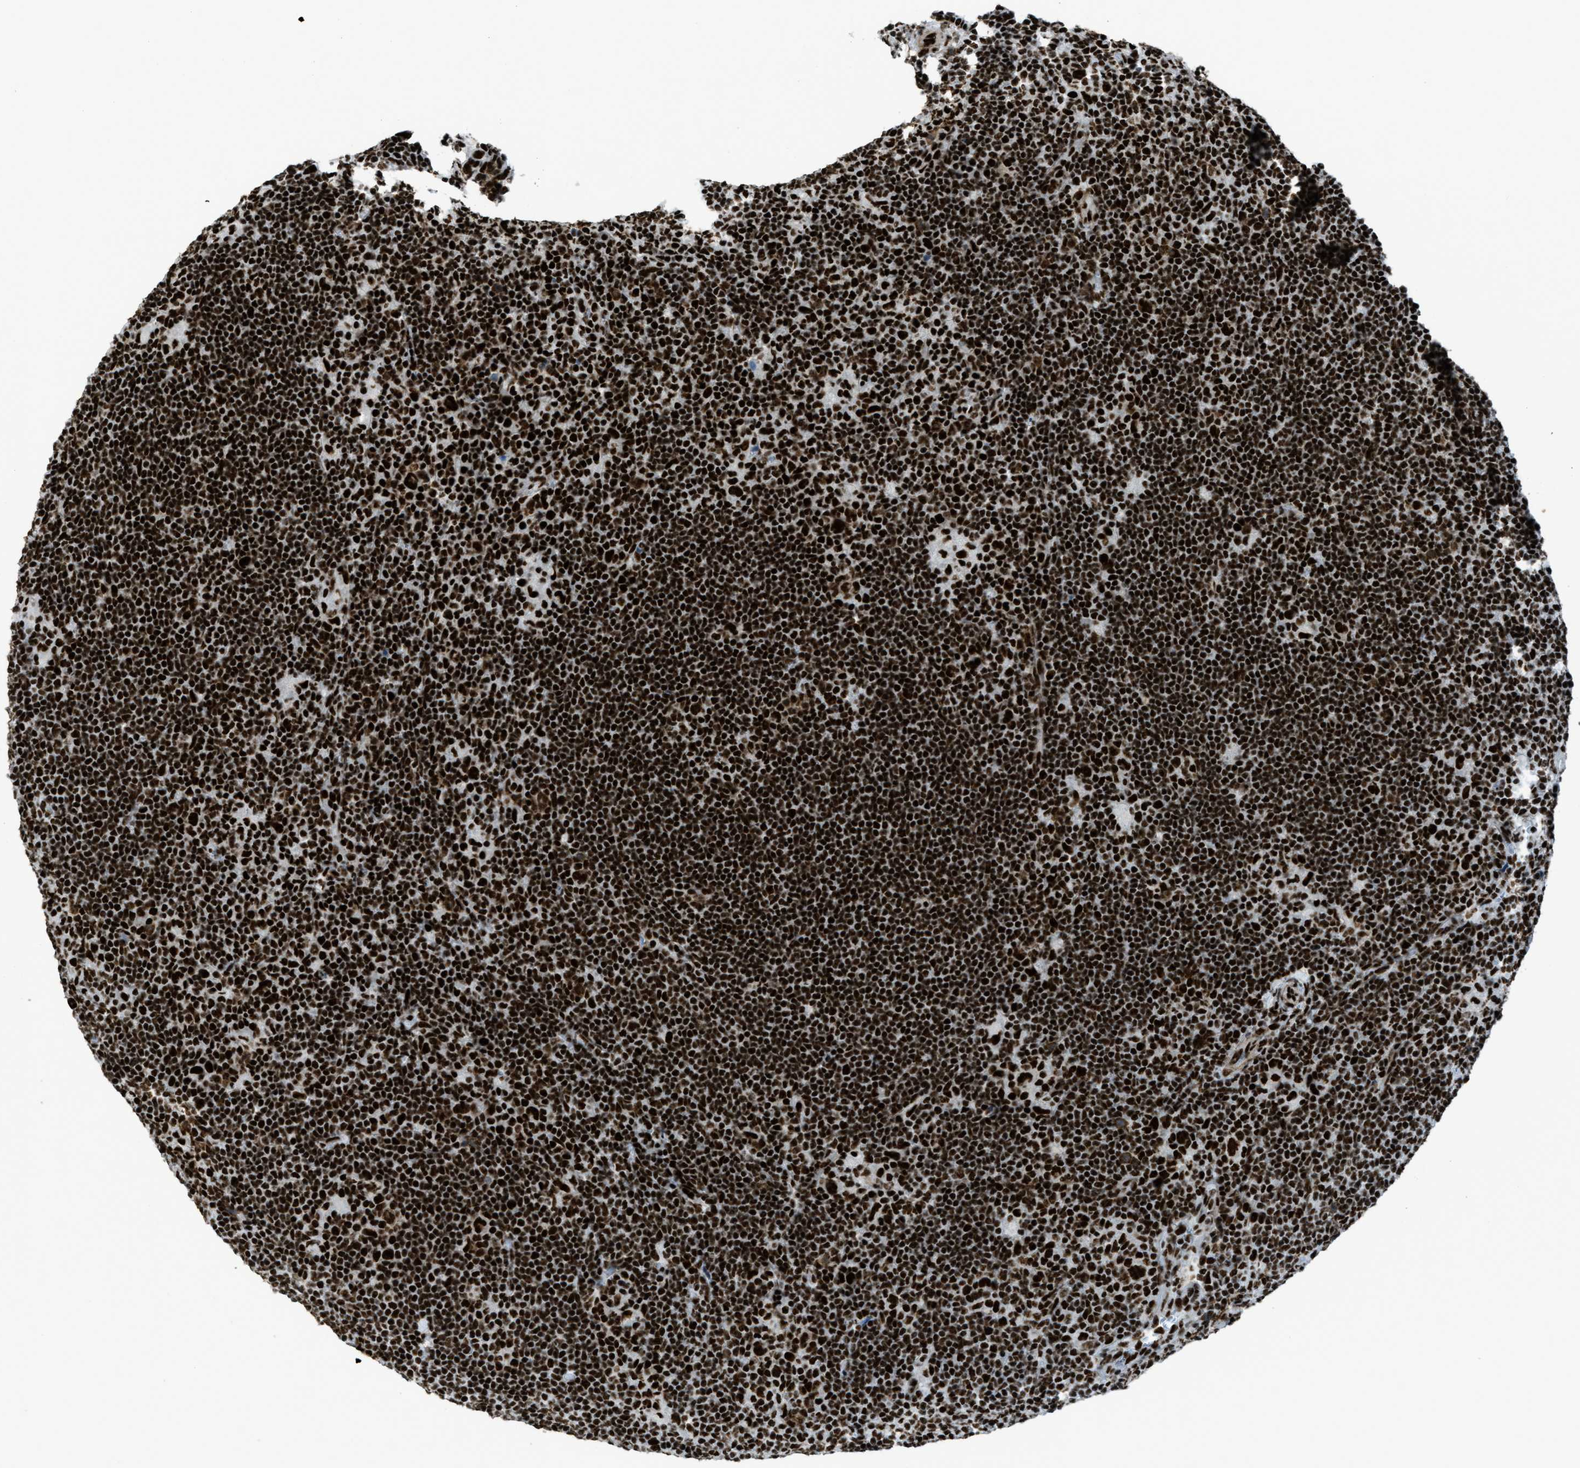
{"staining": {"intensity": "strong", "quantity": ">75%", "location": "nuclear"}, "tissue": "lymphoma", "cell_type": "Tumor cells", "image_type": "cancer", "snomed": [{"axis": "morphology", "description": "Hodgkin's disease, NOS"}, {"axis": "topography", "description": "Lymph node"}], "caption": "Human lymphoma stained with a protein marker exhibits strong staining in tumor cells.", "gene": "ZNF207", "patient": {"sex": "female", "age": 57}}